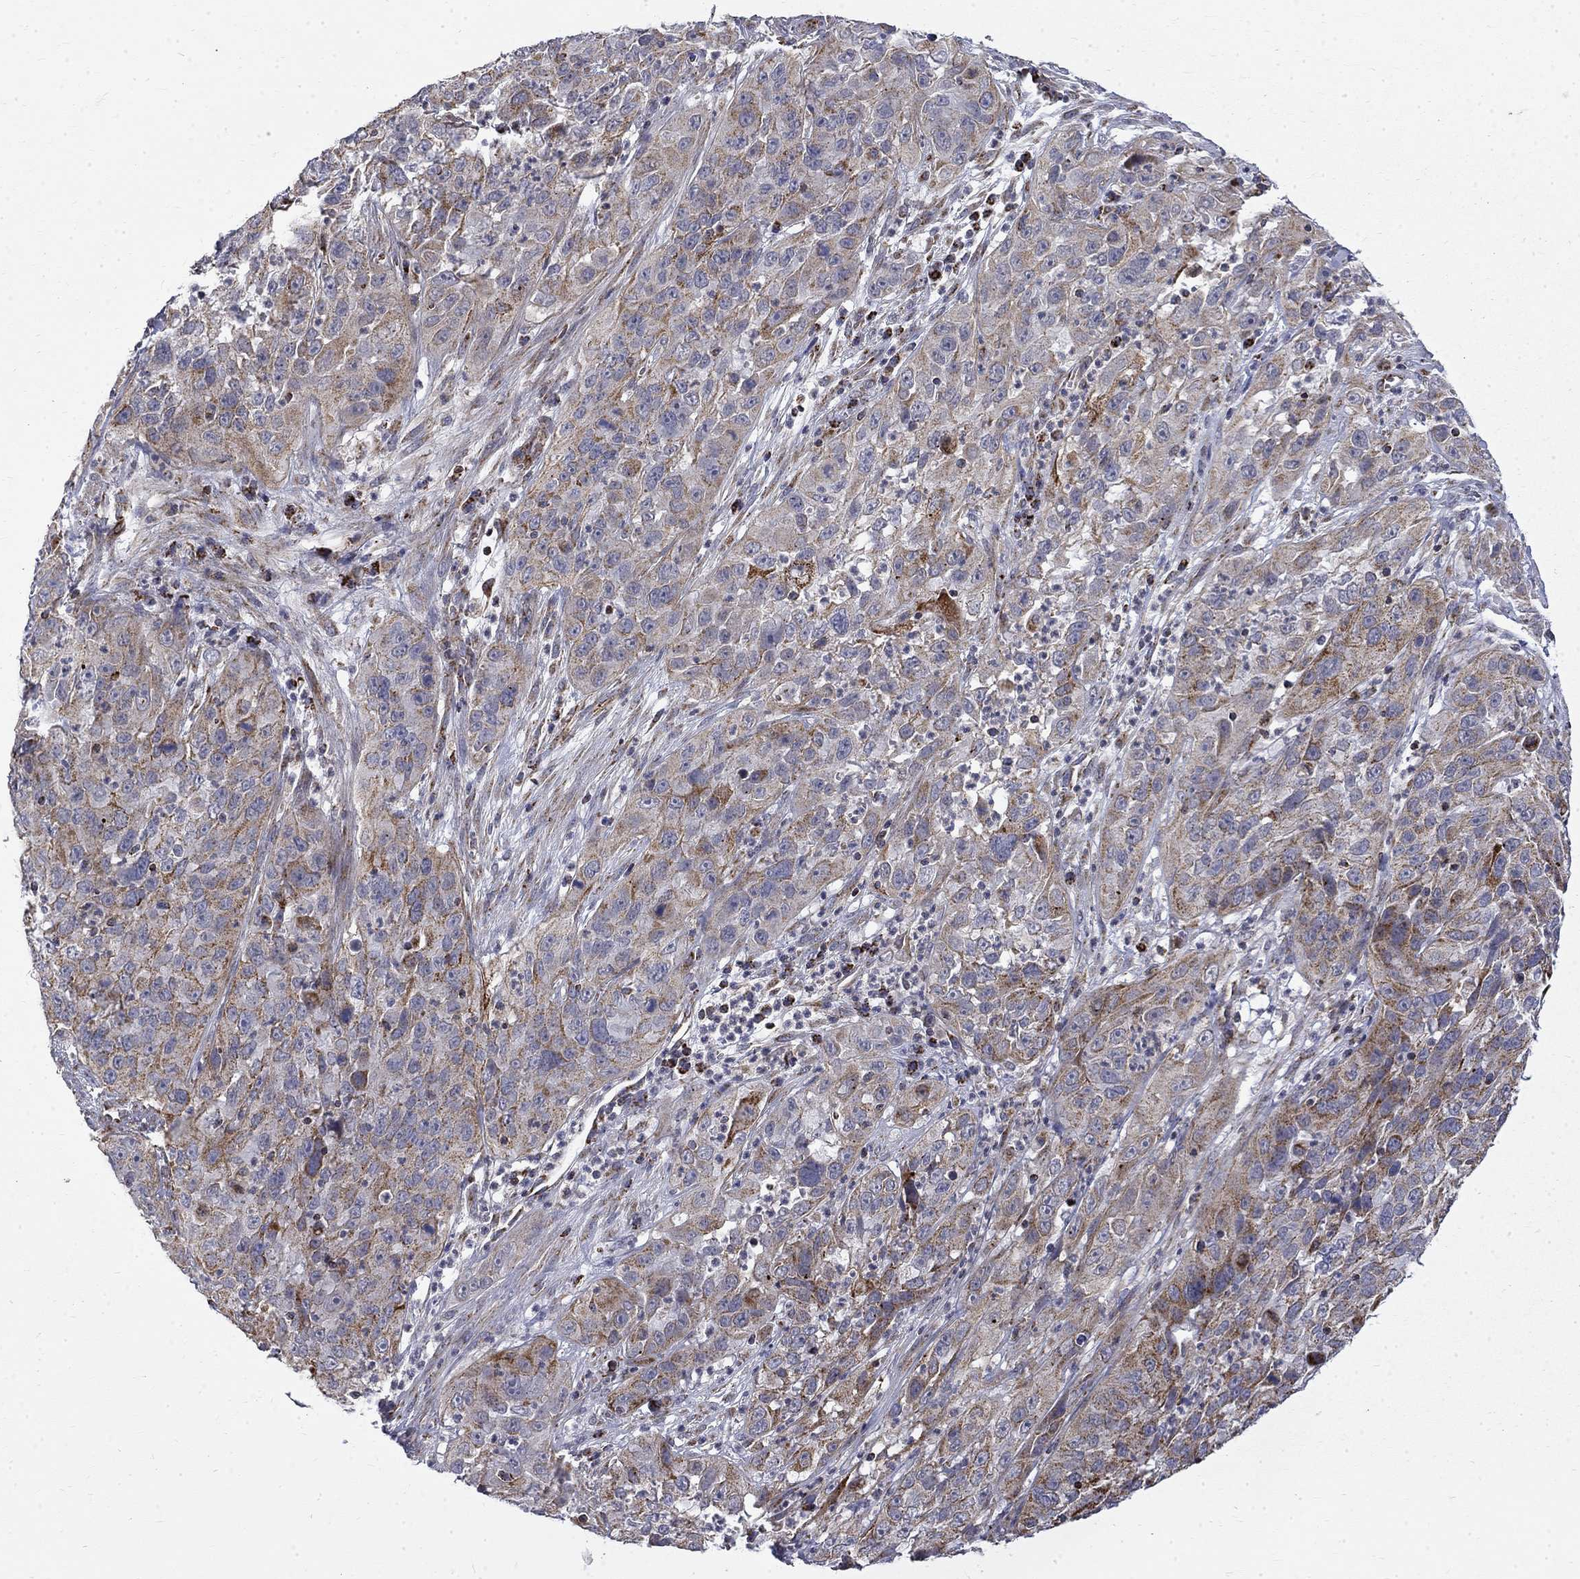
{"staining": {"intensity": "strong", "quantity": "25%-75%", "location": "cytoplasmic/membranous"}, "tissue": "cervical cancer", "cell_type": "Tumor cells", "image_type": "cancer", "snomed": [{"axis": "morphology", "description": "Squamous cell carcinoma, NOS"}, {"axis": "topography", "description": "Cervix"}], "caption": "An immunohistochemistry image of neoplastic tissue is shown. Protein staining in brown highlights strong cytoplasmic/membranous positivity in cervical squamous cell carcinoma within tumor cells.", "gene": "PCBP3", "patient": {"sex": "female", "age": 32}}